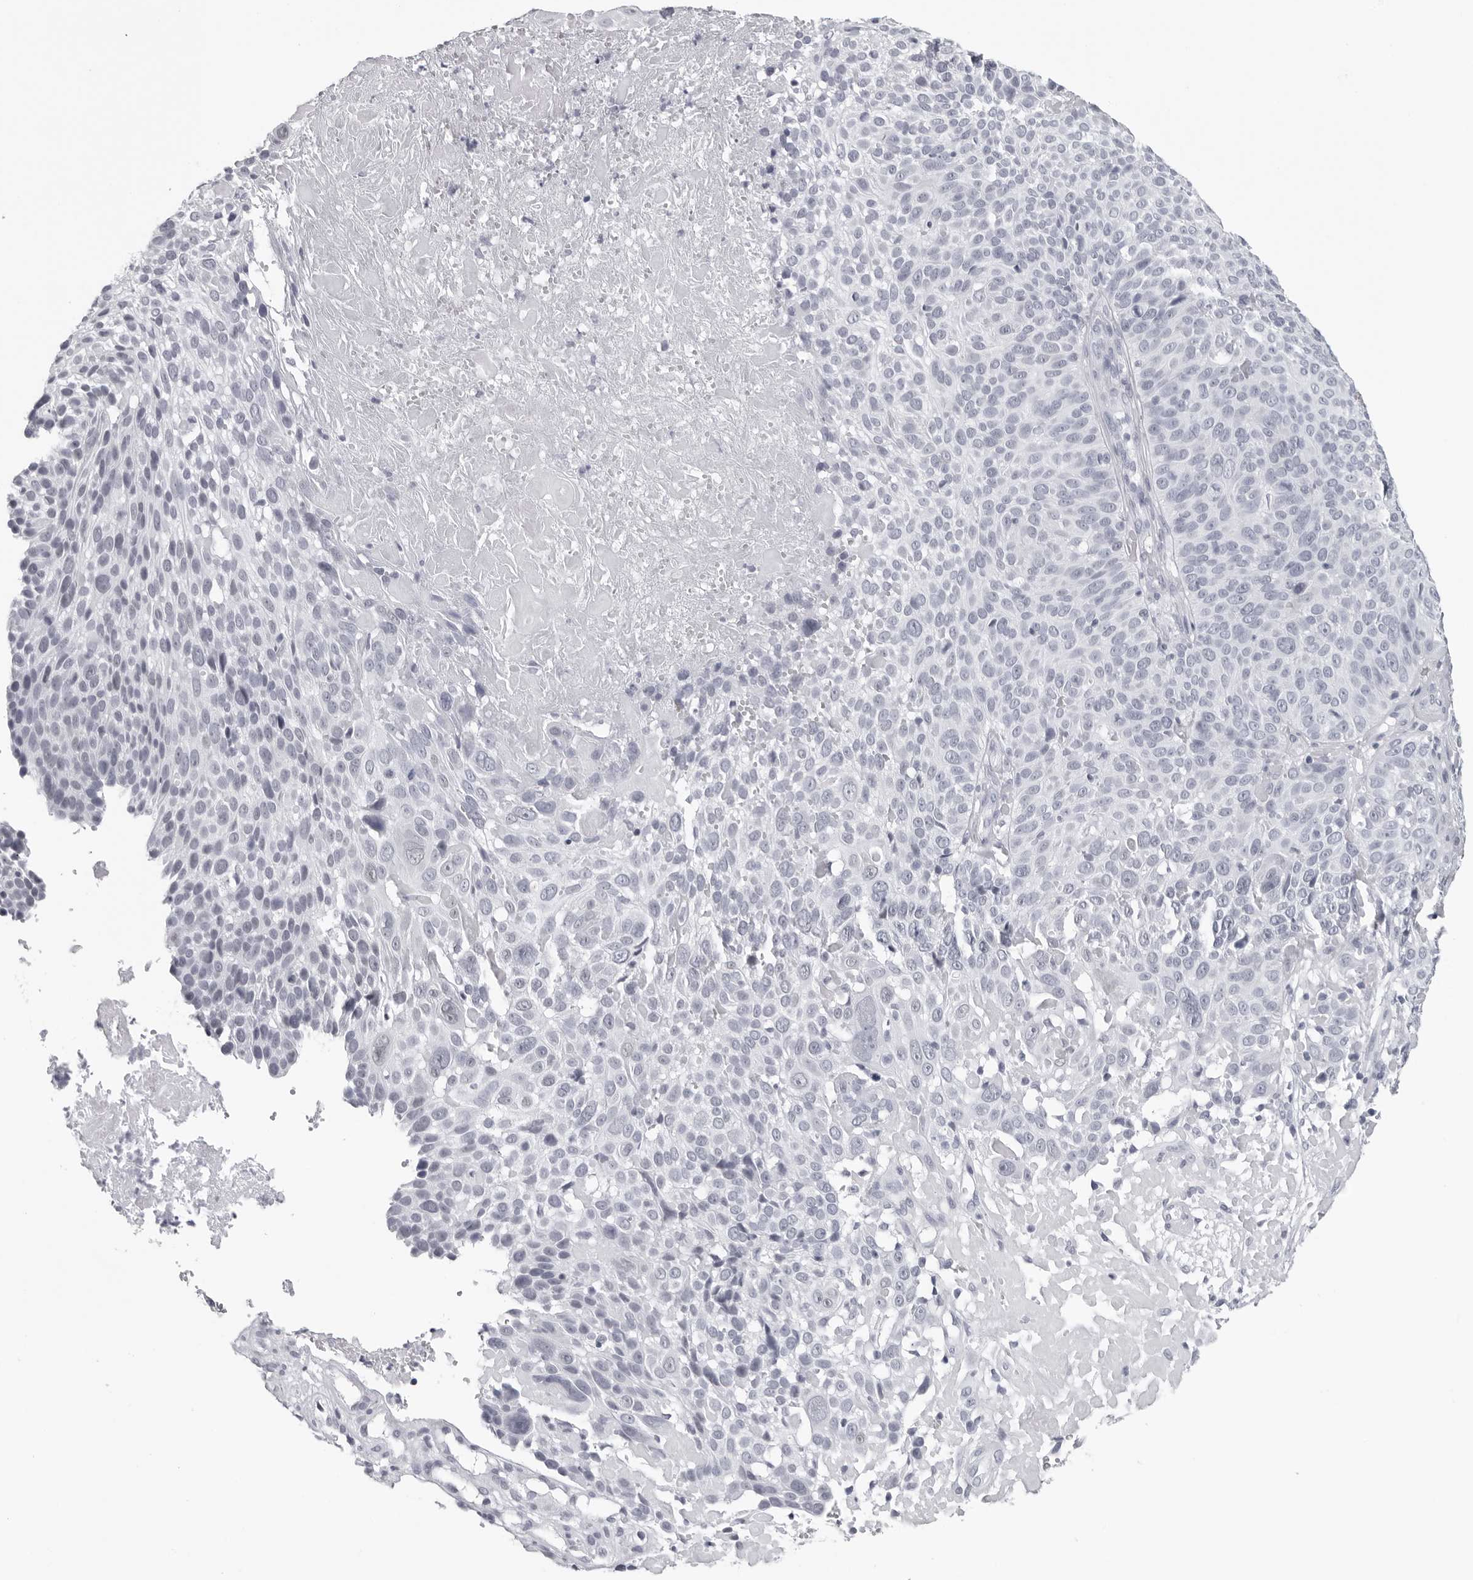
{"staining": {"intensity": "negative", "quantity": "none", "location": "none"}, "tissue": "cervical cancer", "cell_type": "Tumor cells", "image_type": "cancer", "snomed": [{"axis": "morphology", "description": "Squamous cell carcinoma, NOS"}, {"axis": "topography", "description": "Cervix"}], "caption": "Tumor cells are negative for protein expression in human cervical squamous cell carcinoma.", "gene": "ESPN", "patient": {"sex": "female", "age": 74}}